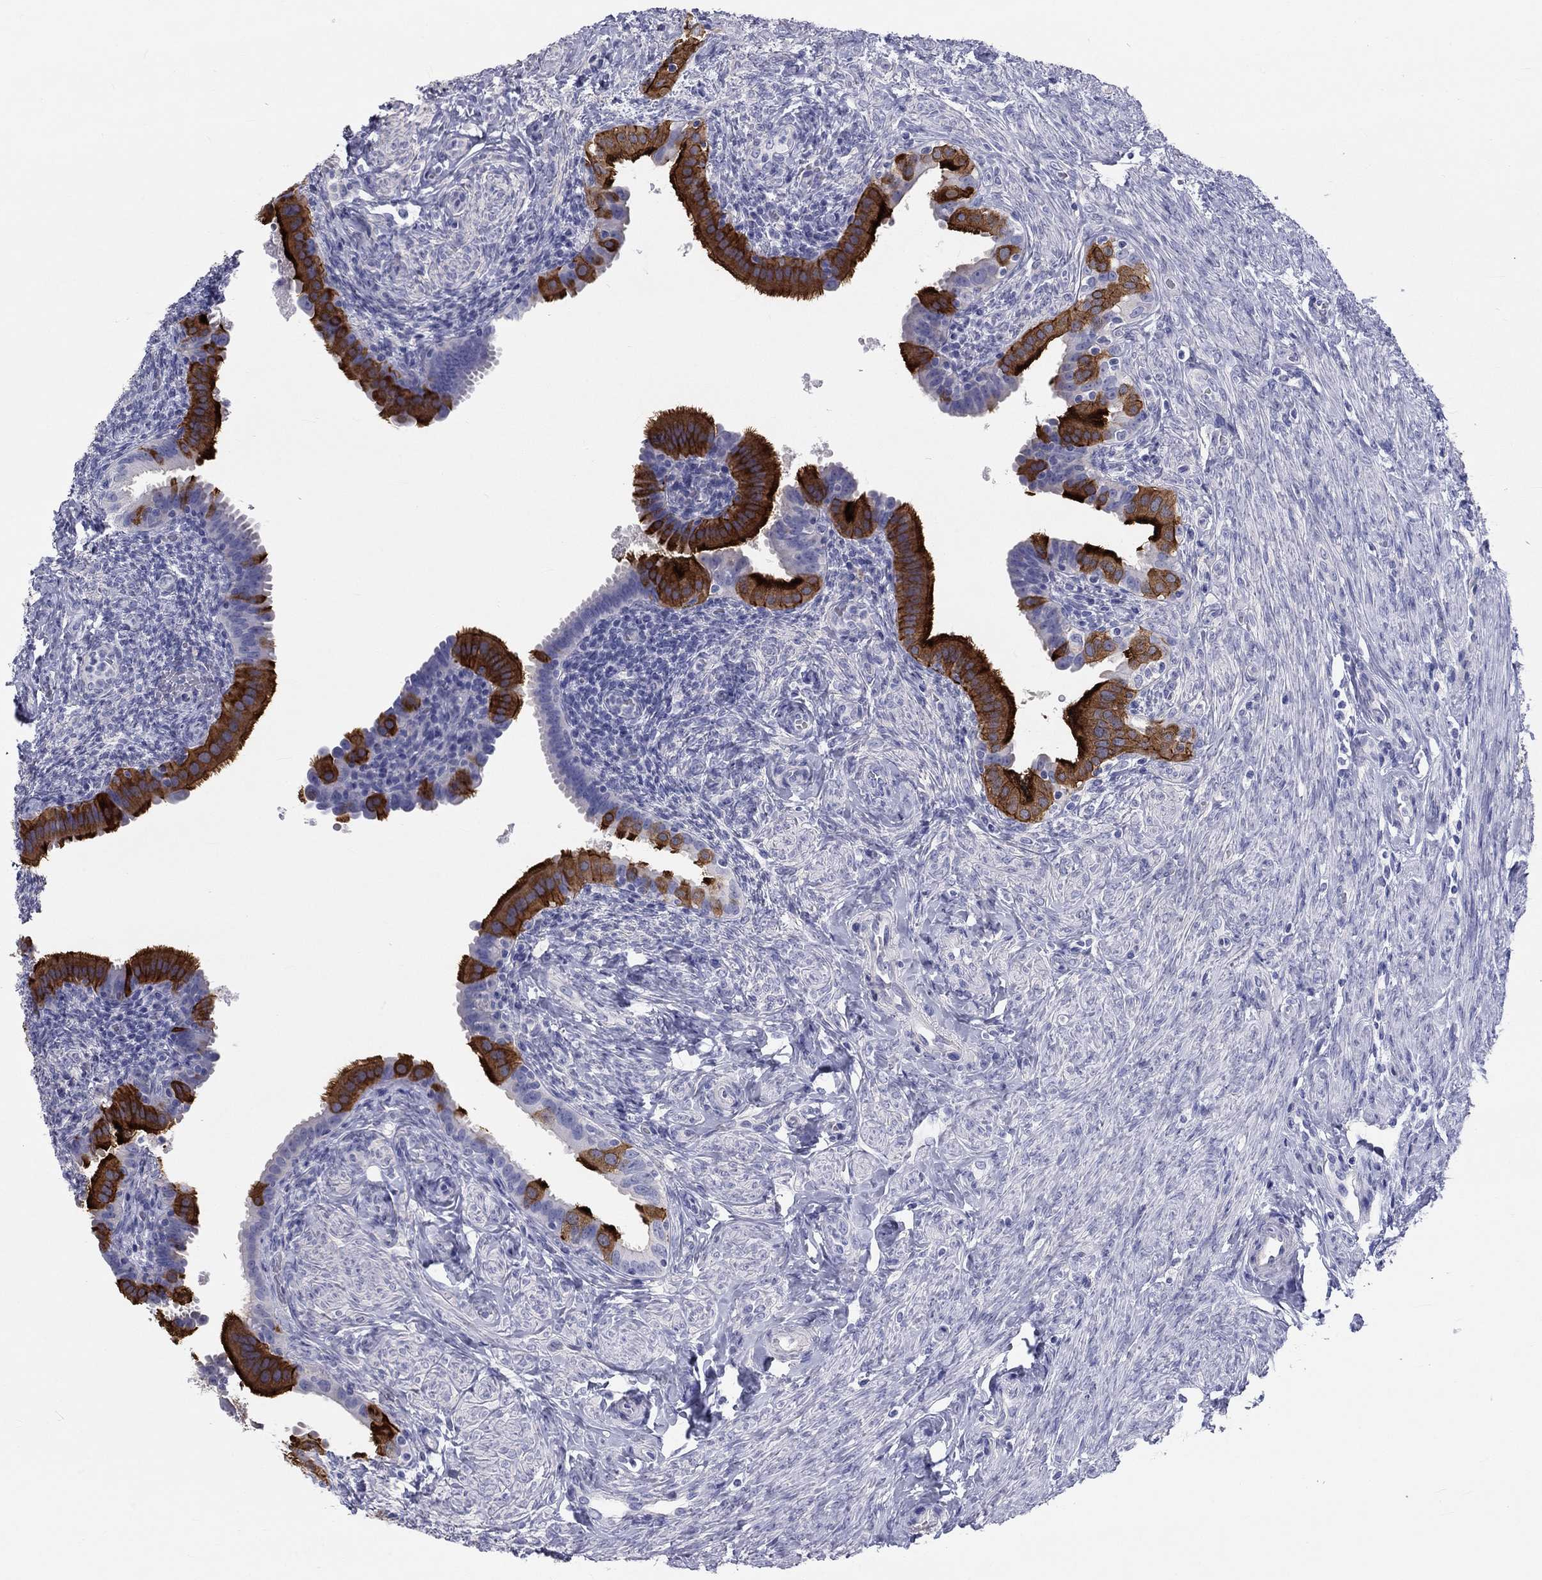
{"staining": {"intensity": "strong", "quantity": "25%-75%", "location": "cytoplasmic/membranous"}, "tissue": "fallopian tube", "cell_type": "Glandular cells", "image_type": "normal", "snomed": [{"axis": "morphology", "description": "Normal tissue, NOS"}, {"axis": "topography", "description": "Fallopian tube"}], "caption": "Protein staining reveals strong cytoplasmic/membranous expression in approximately 25%-75% of glandular cells in normal fallopian tube. The staining was performed using DAB (3,3'-diaminobenzidine), with brown indicating positive protein expression. Nuclei are stained blue with hematoxylin.", "gene": "DNALI1", "patient": {"sex": "female", "age": 41}}